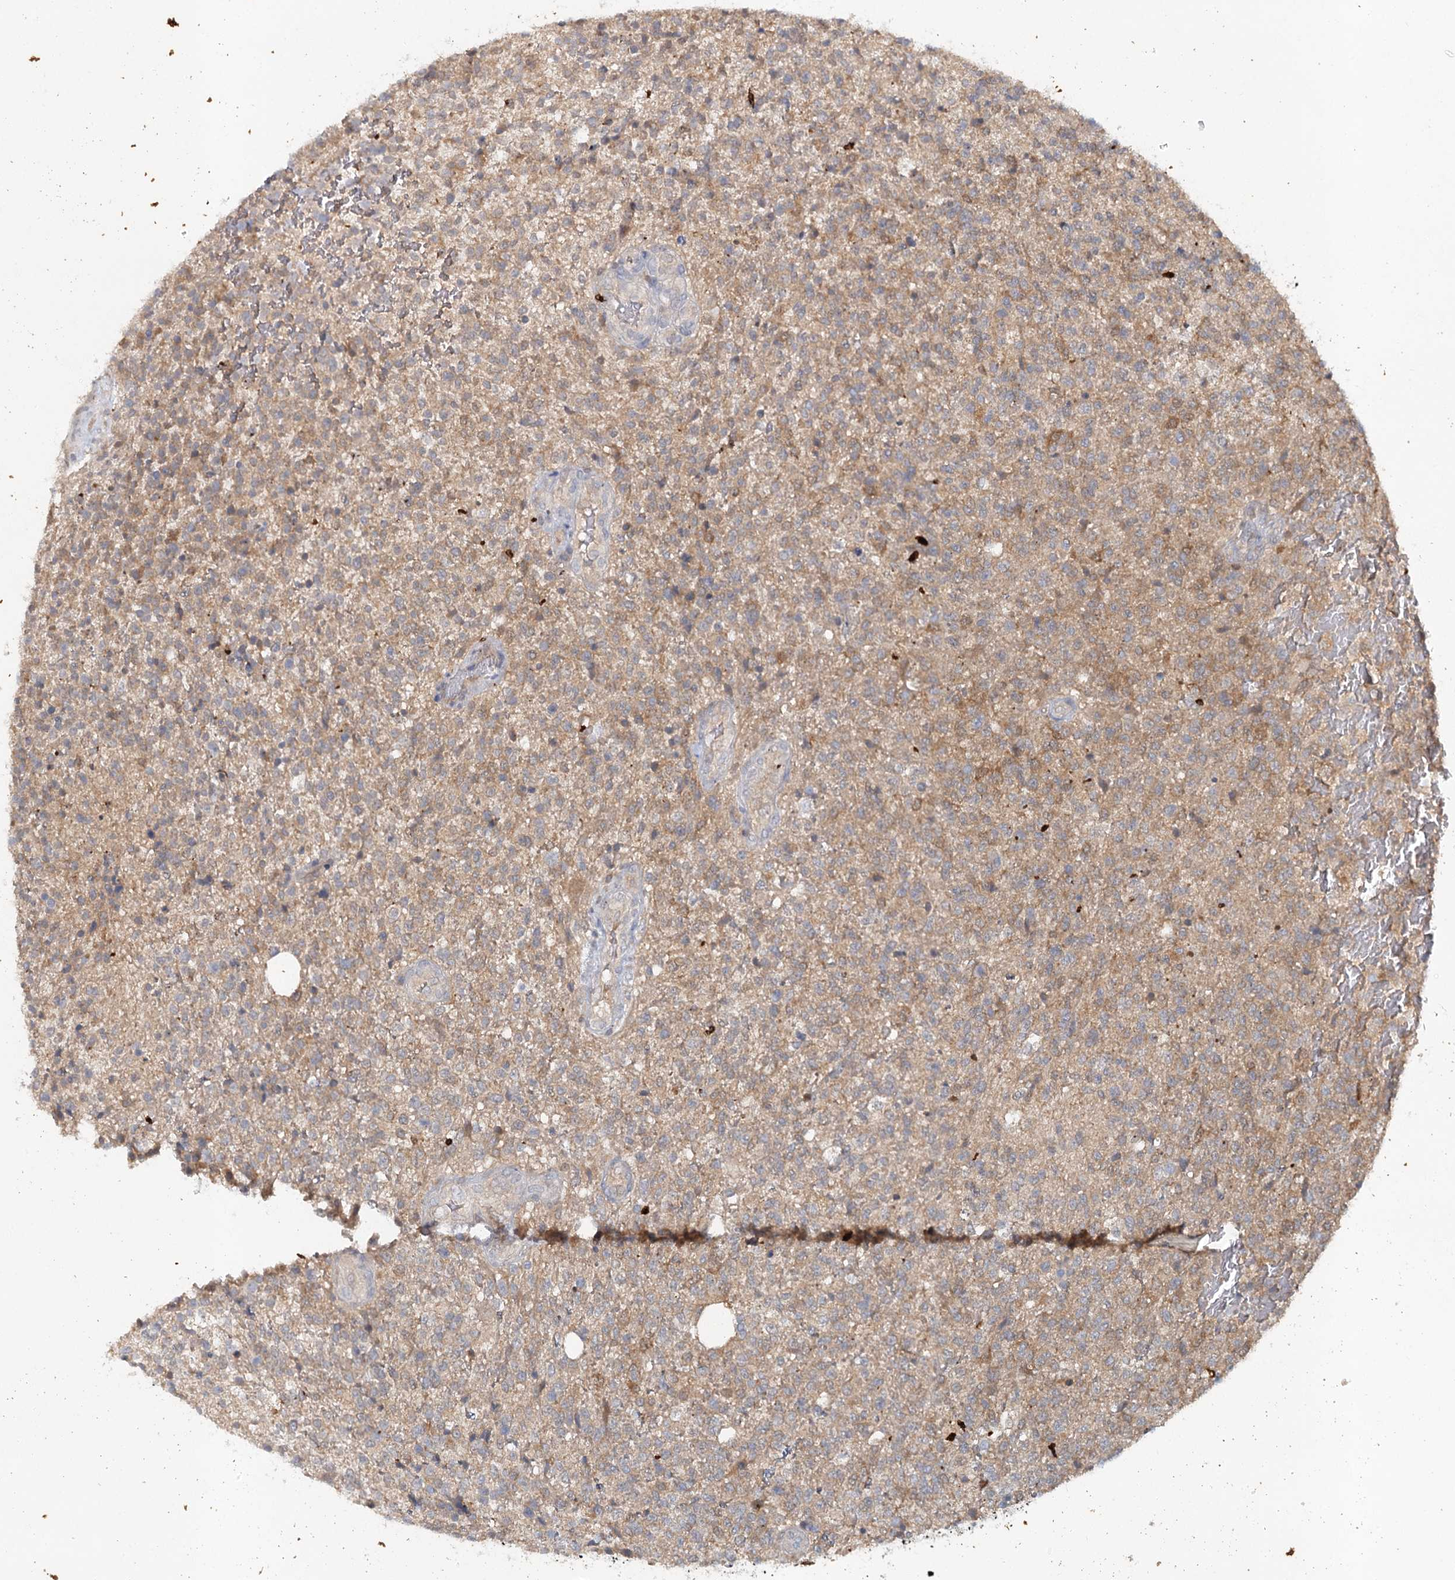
{"staining": {"intensity": "weak", "quantity": "<25%", "location": "cytoplasmic/membranous"}, "tissue": "glioma", "cell_type": "Tumor cells", "image_type": "cancer", "snomed": [{"axis": "morphology", "description": "Glioma, malignant, High grade"}, {"axis": "topography", "description": "Brain"}], "caption": "Protein analysis of malignant glioma (high-grade) displays no significant expression in tumor cells.", "gene": "SLC41A2", "patient": {"sex": "male", "age": 56}}